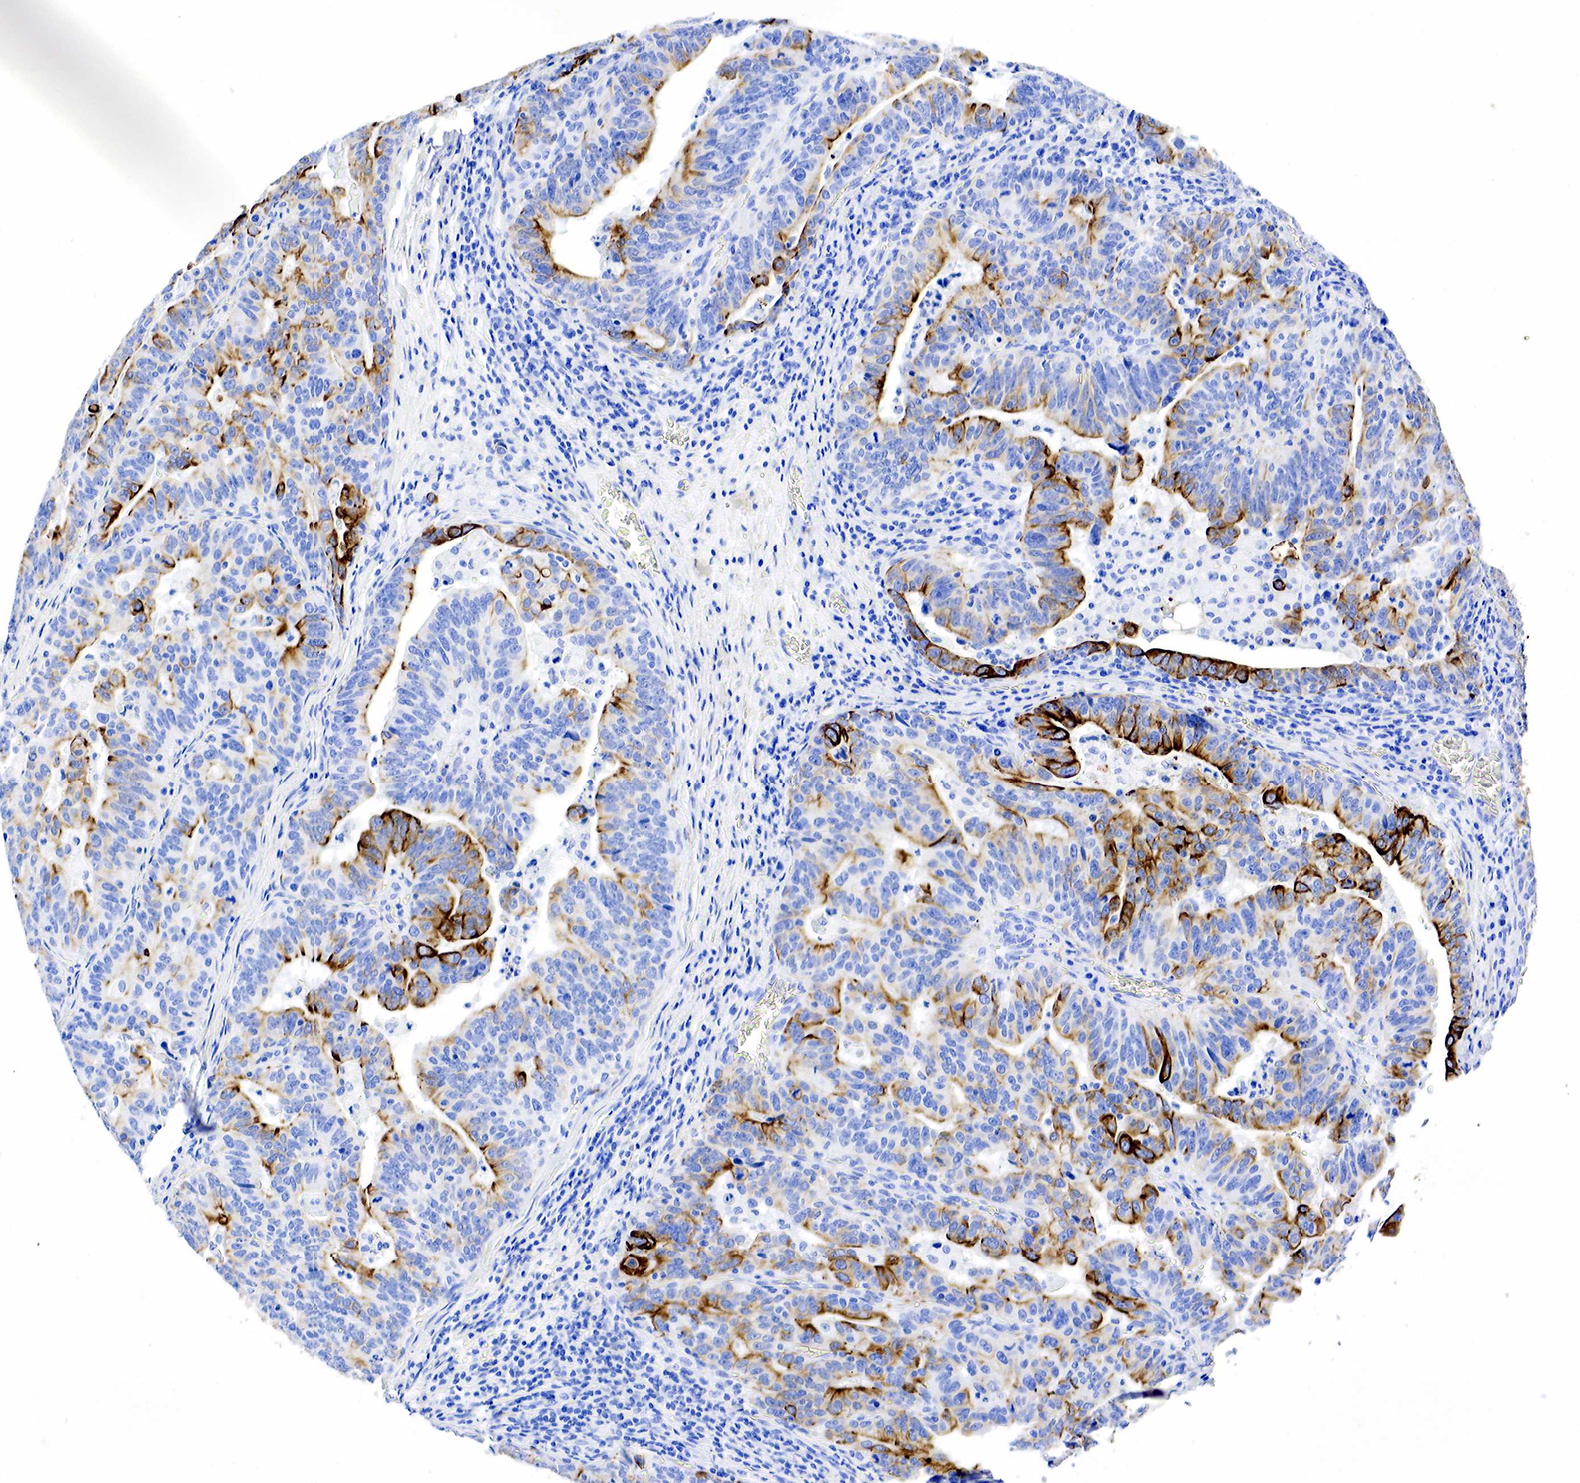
{"staining": {"intensity": "moderate", "quantity": "25%-75%", "location": "cytoplasmic/membranous"}, "tissue": "stomach cancer", "cell_type": "Tumor cells", "image_type": "cancer", "snomed": [{"axis": "morphology", "description": "Adenocarcinoma, NOS"}, {"axis": "topography", "description": "Stomach, upper"}], "caption": "A histopathology image showing moderate cytoplasmic/membranous staining in about 25%-75% of tumor cells in stomach cancer, as visualized by brown immunohistochemical staining.", "gene": "KRT7", "patient": {"sex": "female", "age": 50}}